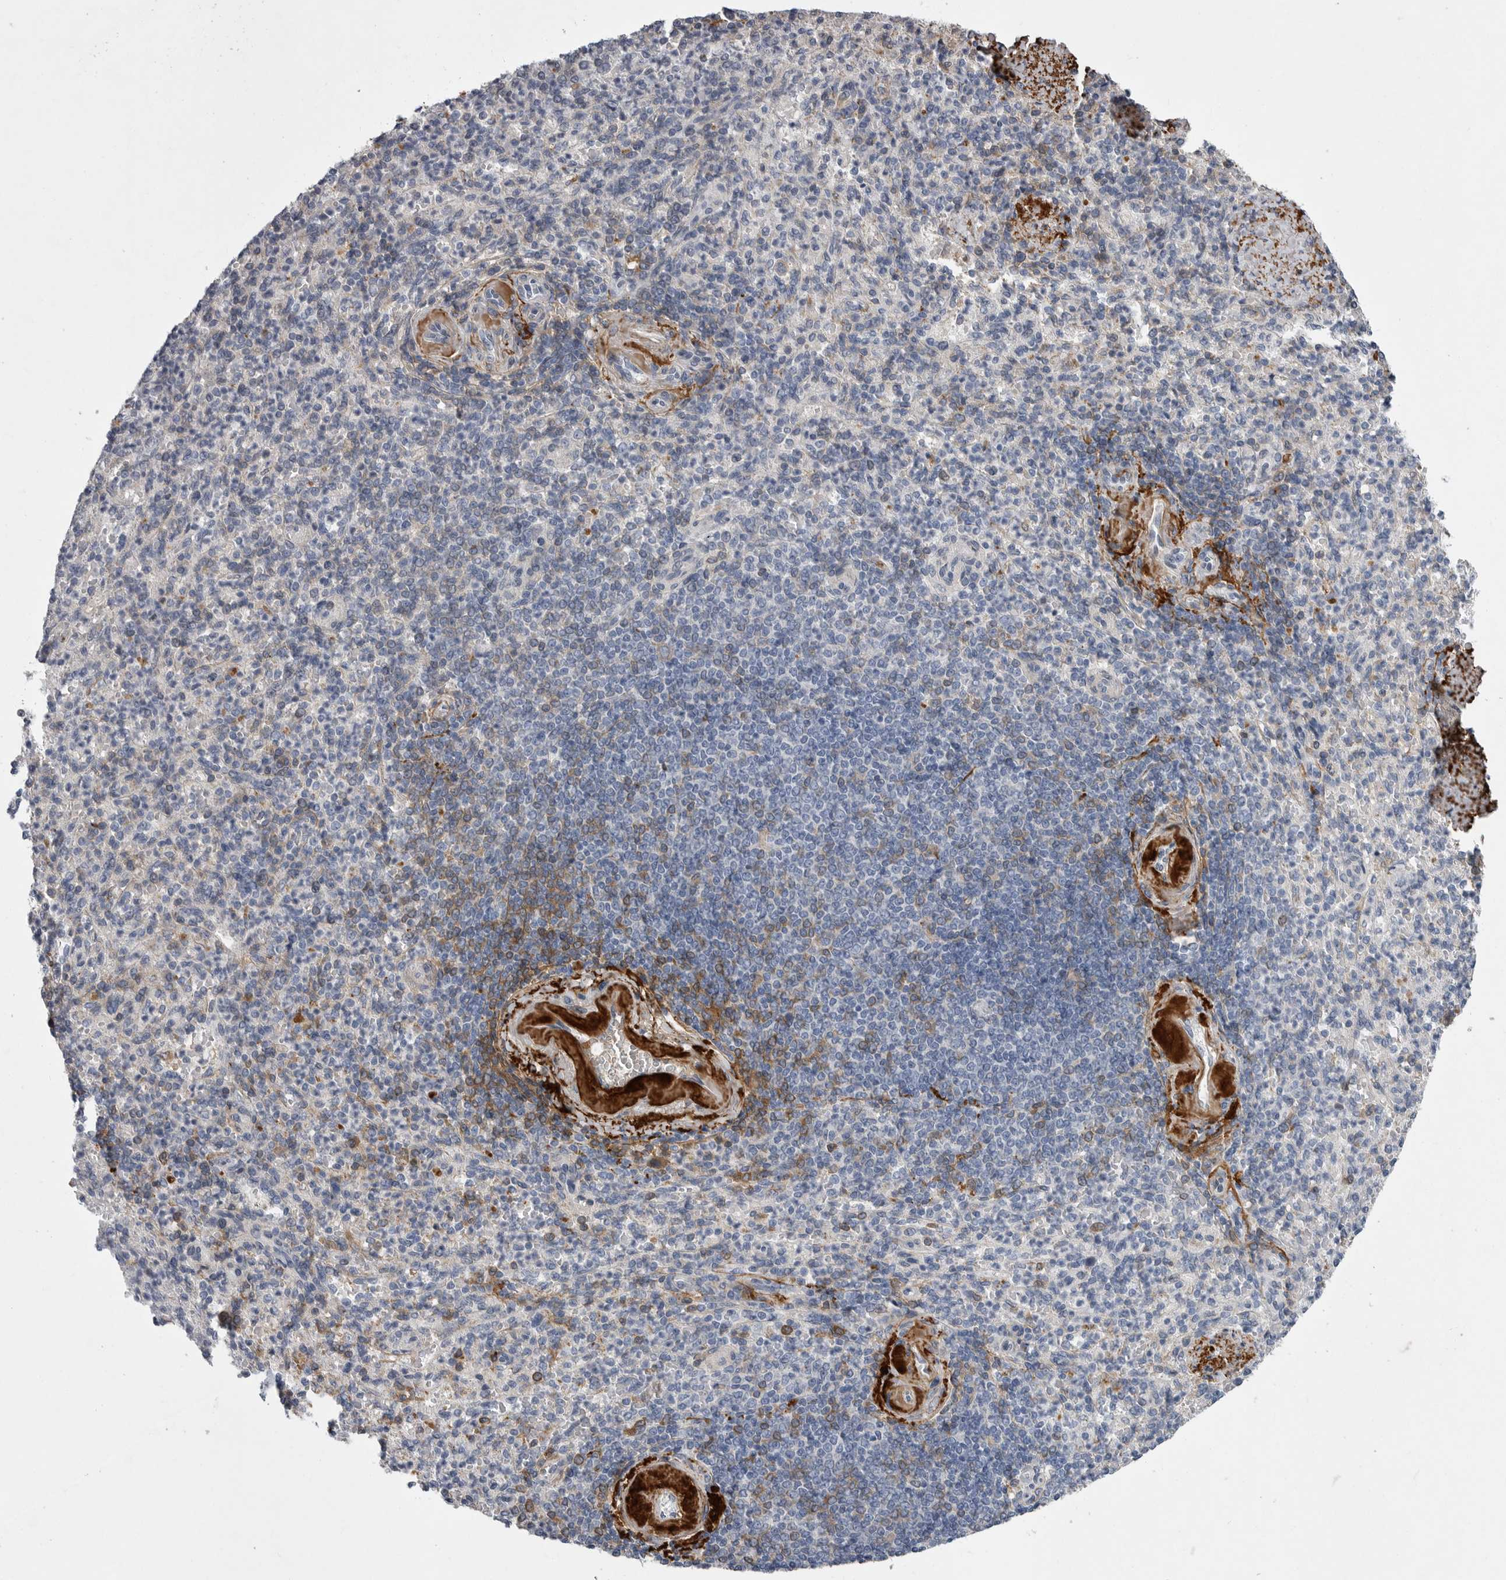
{"staining": {"intensity": "negative", "quantity": "none", "location": "none"}, "tissue": "spleen", "cell_type": "Cells in red pulp", "image_type": "normal", "snomed": [{"axis": "morphology", "description": "Normal tissue, NOS"}, {"axis": "topography", "description": "Spleen"}], "caption": "This is an immunohistochemistry micrograph of normal spleen. There is no staining in cells in red pulp.", "gene": "CRP", "patient": {"sex": "female", "age": 74}}